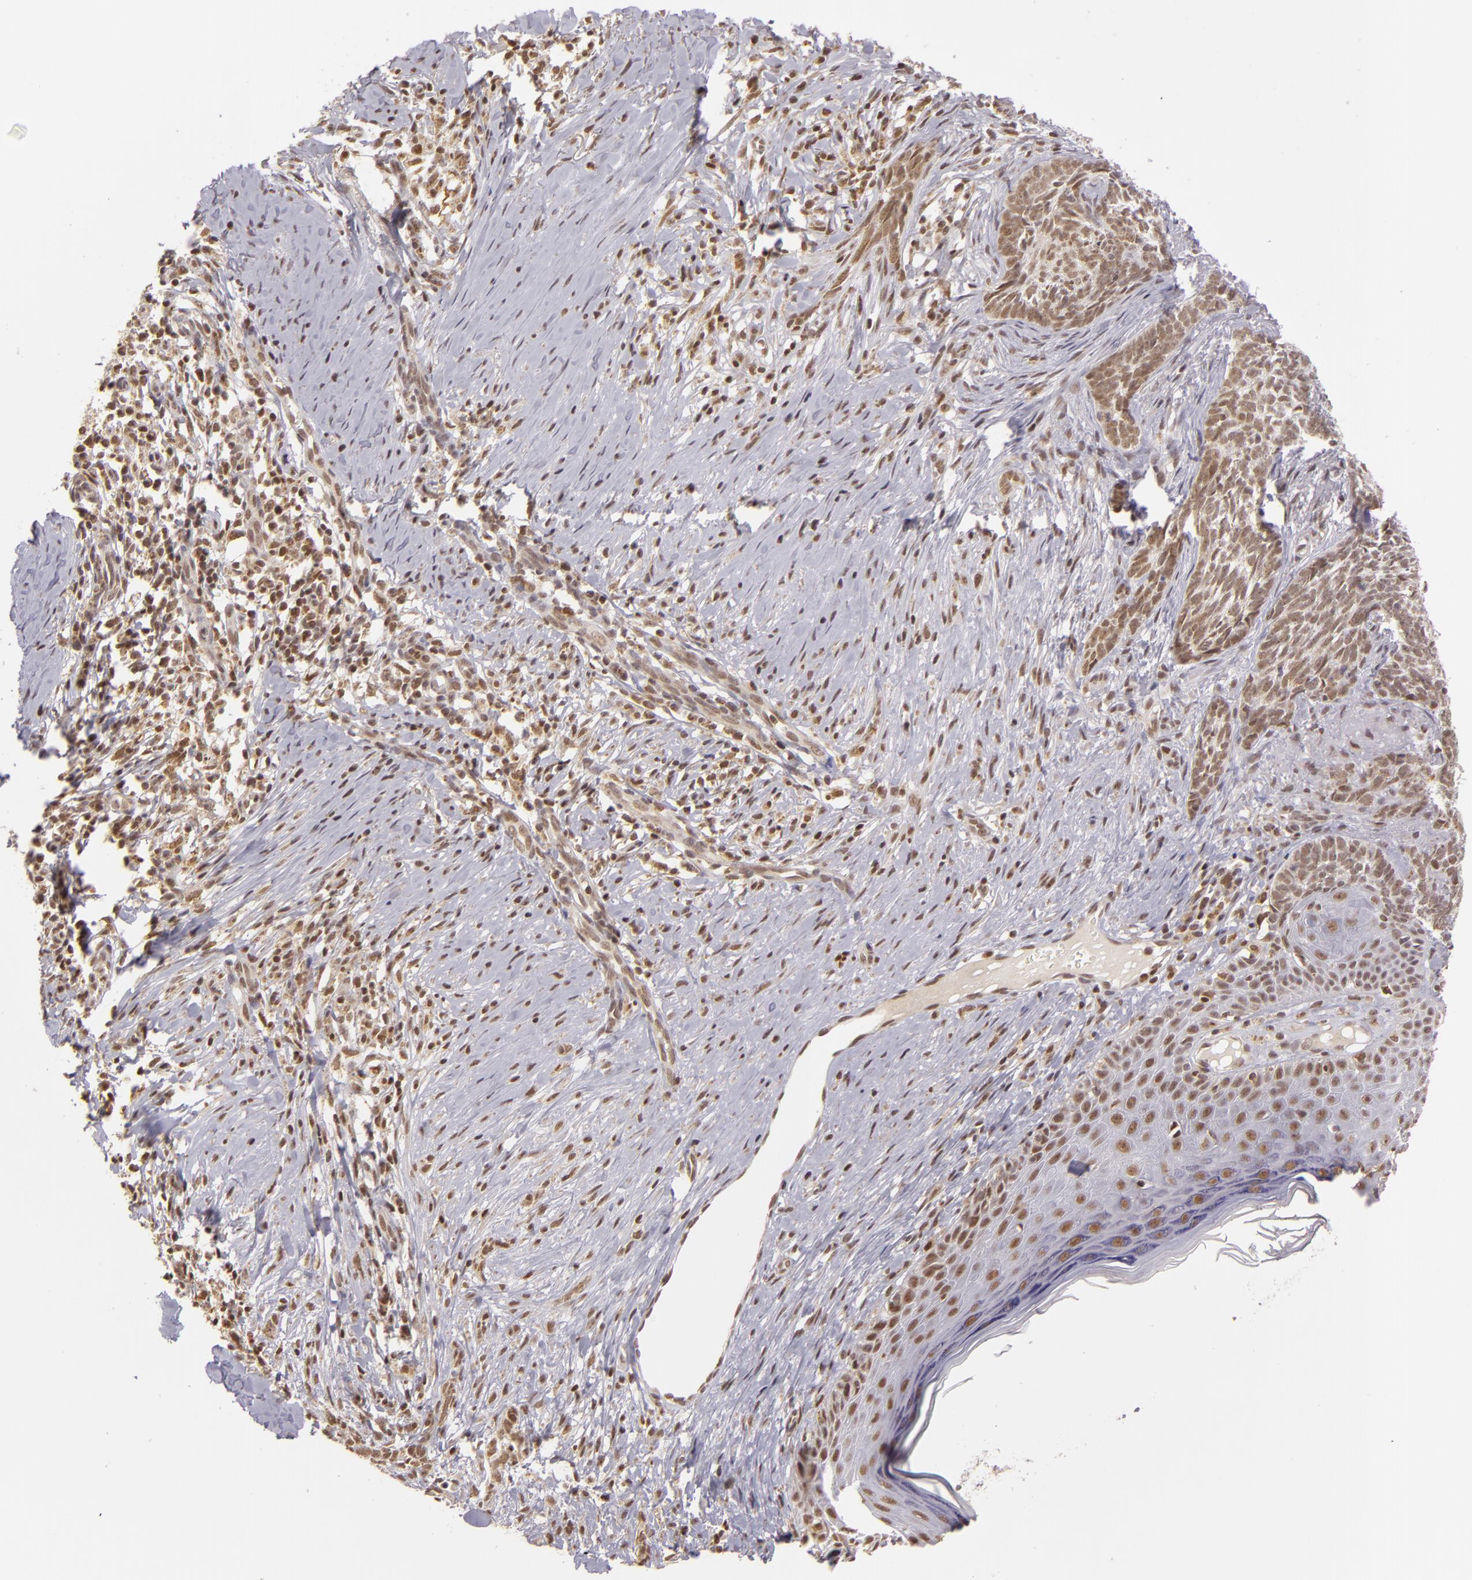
{"staining": {"intensity": "moderate", "quantity": ">75%", "location": "nuclear"}, "tissue": "skin cancer", "cell_type": "Tumor cells", "image_type": "cancer", "snomed": [{"axis": "morphology", "description": "Basal cell carcinoma"}, {"axis": "topography", "description": "Skin"}], "caption": "Immunohistochemical staining of human skin basal cell carcinoma displays moderate nuclear protein expression in approximately >75% of tumor cells.", "gene": "MXD1", "patient": {"sex": "female", "age": 81}}